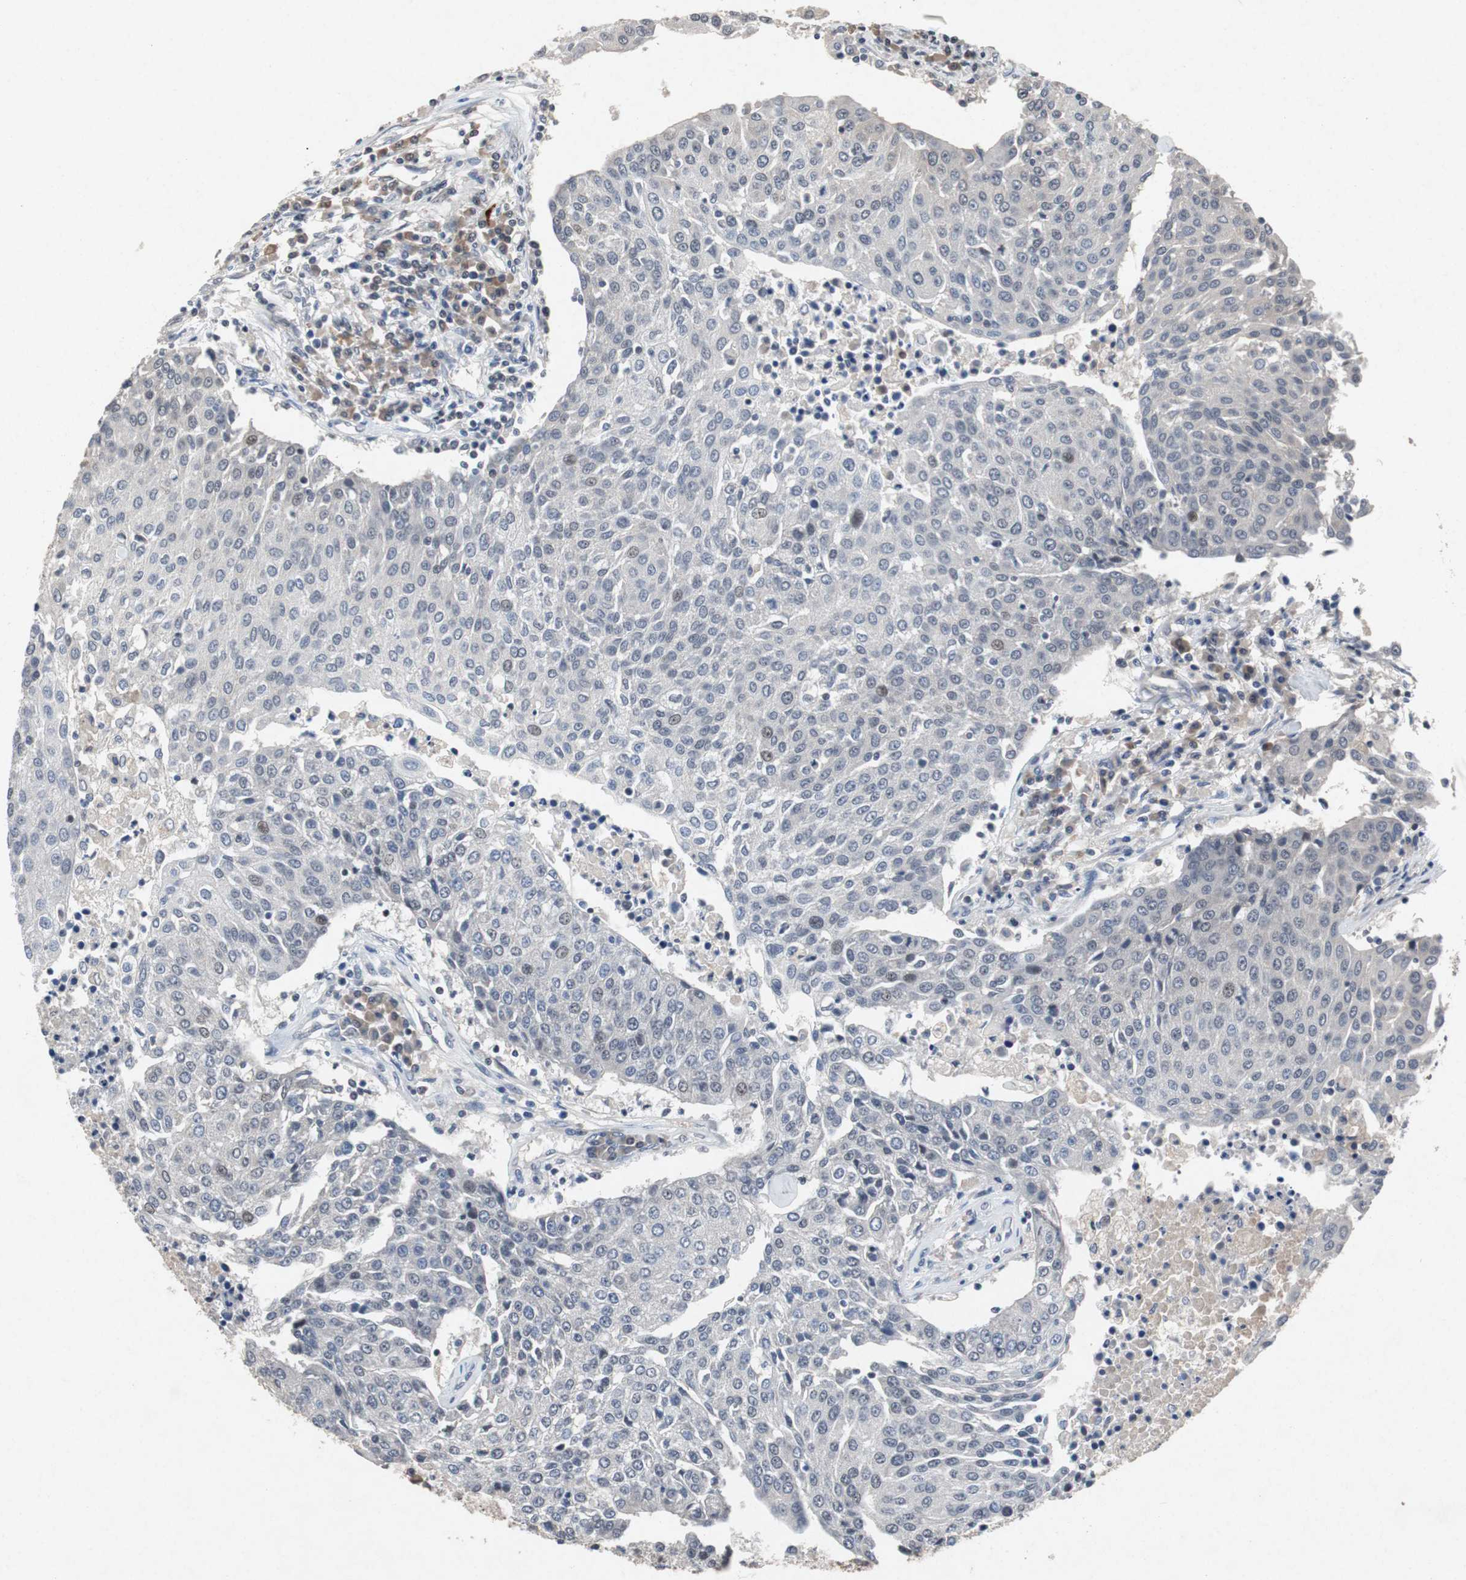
{"staining": {"intensity": "negative", "quantity": "none", "location": "none"}, "tissue": "urothelial cancer", "cell_type": "Tumor cells", "image_type": "cancer", "snomed": [{"axis": "morphology", "description": "Urothelial carcinoma, High grade"}, {"axis": "topography", "description": "Urinary bladder"}], "caption": "DAB (3,3'-diaminobenzidine) immunohistochemical staining of human urothelial carcinoma (high-grade) shows no significant positivity in tumor cells.", "gene": "TP63", "patient": {"sex": "female", "age": 85}}